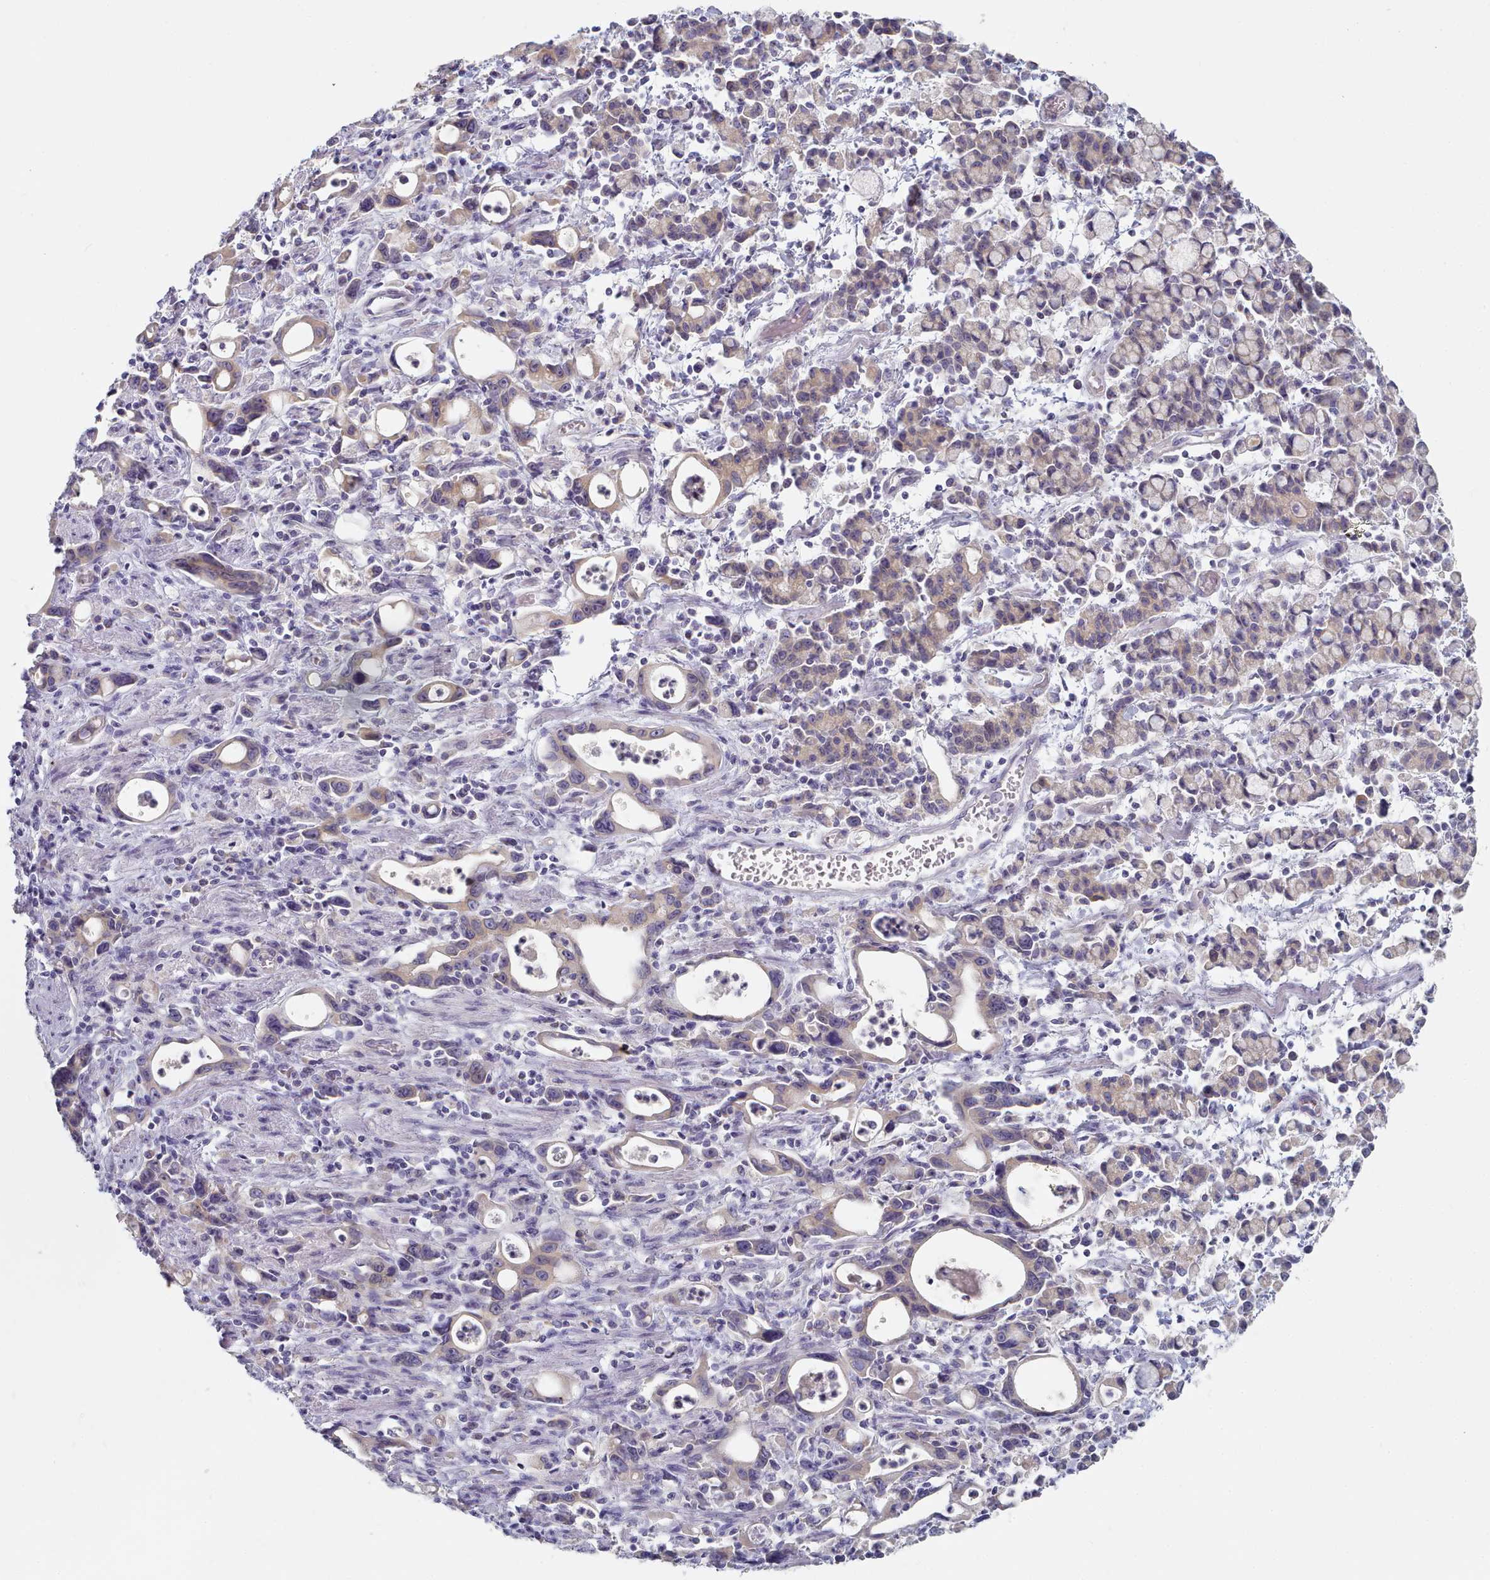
{"staining": {"intensity": "weak", "quantity": ">75%", "location": "cytoplasmic/membranous"}, "tissue": "stomach cancer", "cell_type": "Tumor cells", "image_type": "cancer", "snomed": [{"axis": "morphology", "description": "Adenocarcinoma, NOS"}, {"axis": "topography", "description": "Stomach, lower"}], "caption": "Adenocarcinoma (stomach) stained with DAB immunohistochemistry reveals low levels of weak cytoplasmic/membranous expression in approximately >75% of tumor cells. (DAB (3,3'-diaminobenzidine) IHC, brown staining for protein, blue staining for nuclei).", "gene": "TYW1B", "patient": {"sex": "female", "age": 43}}